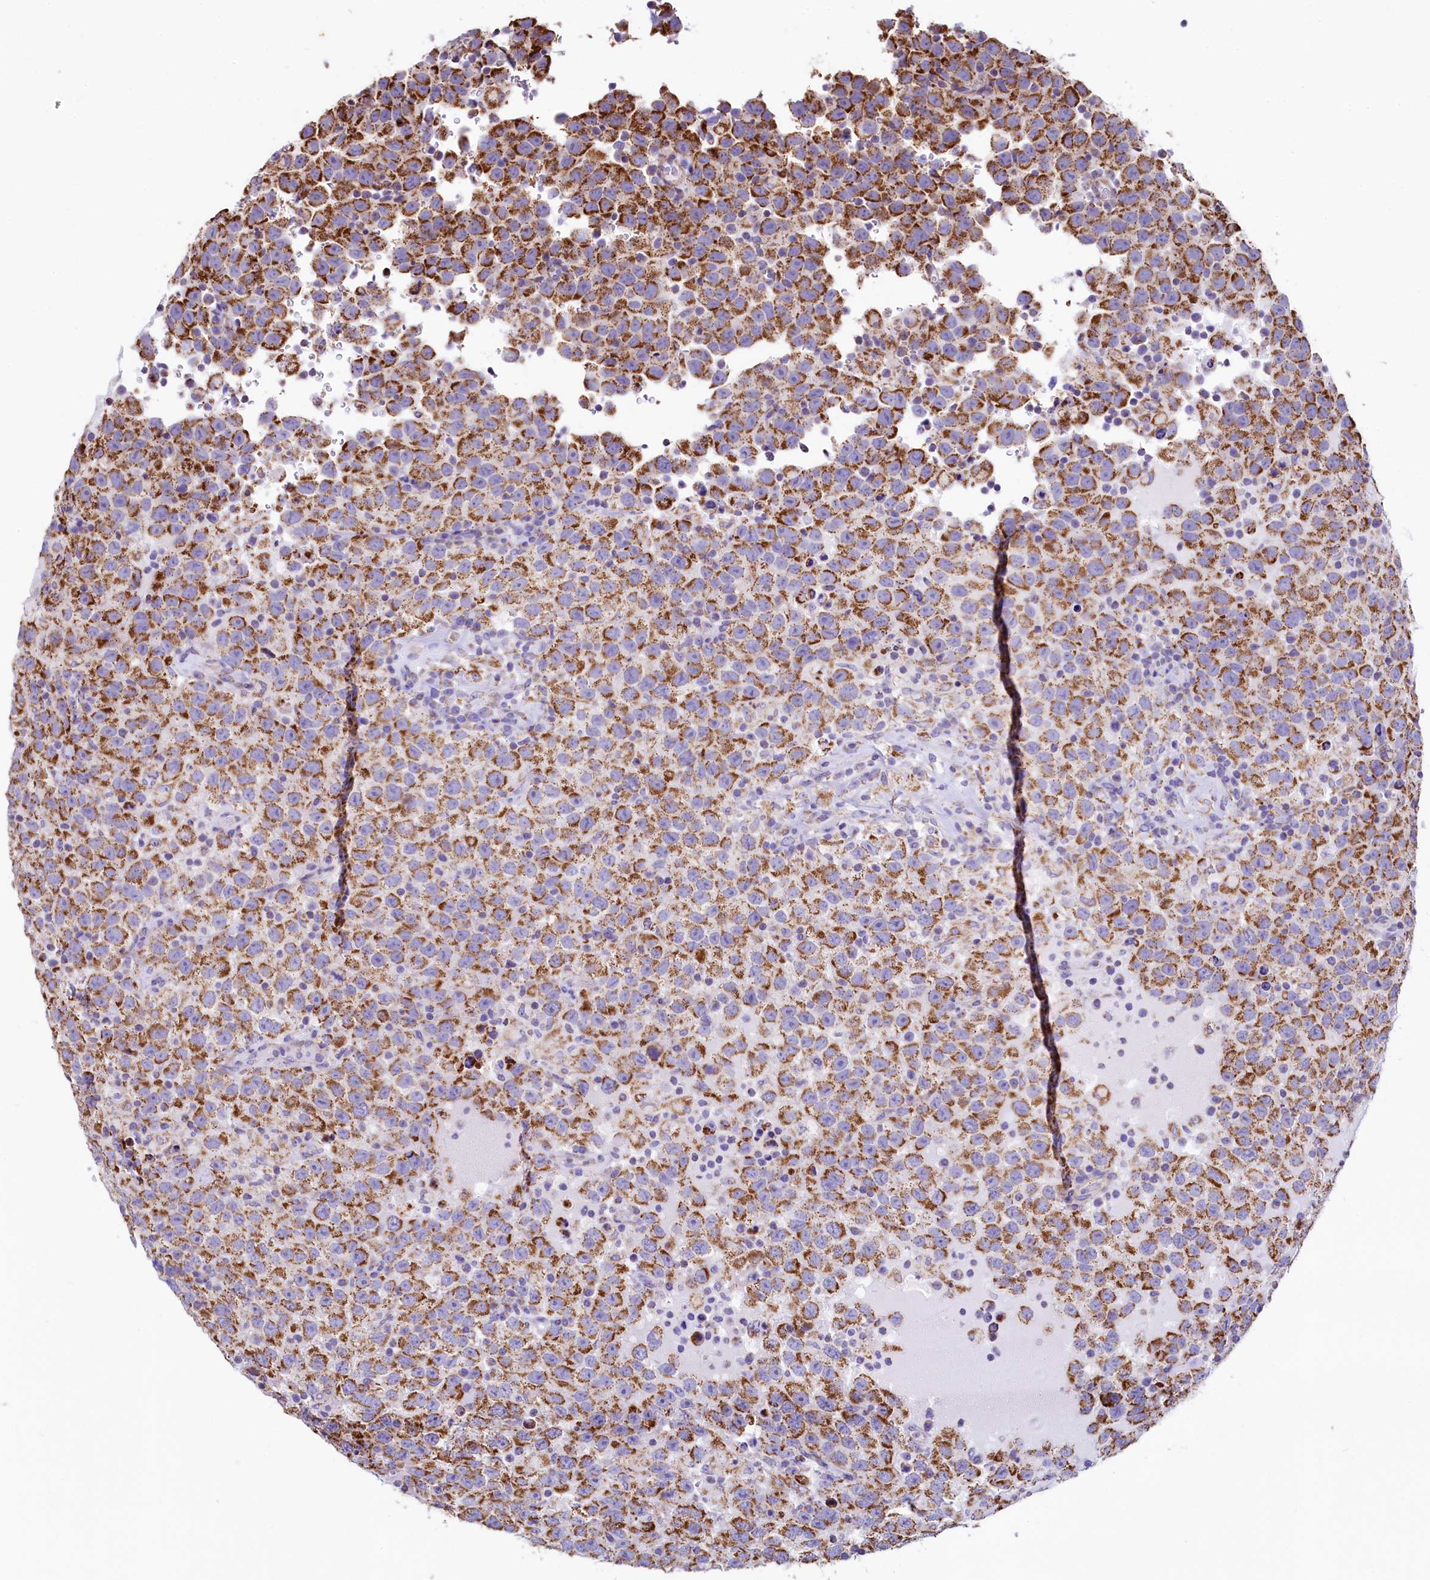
{"staining": {"intensity": "moderate", "quantity": ">75%", "location": "cytoplasmic/membranous"}, "tissue": "testis cancer", "cell_type": "Tumor cells", "image_type": "cancer", "snomed": [{"axis": "morphology", "description": "Seminoma, NOS"}, {"axis": "topography", "description": "Testis"}], "caption": "Human testis cancer (seminoma) stained with a protein marker shows moderate staining in tumor cells.", "gene": "VWCE", "patient": {"sex": "male", "age": 41}}